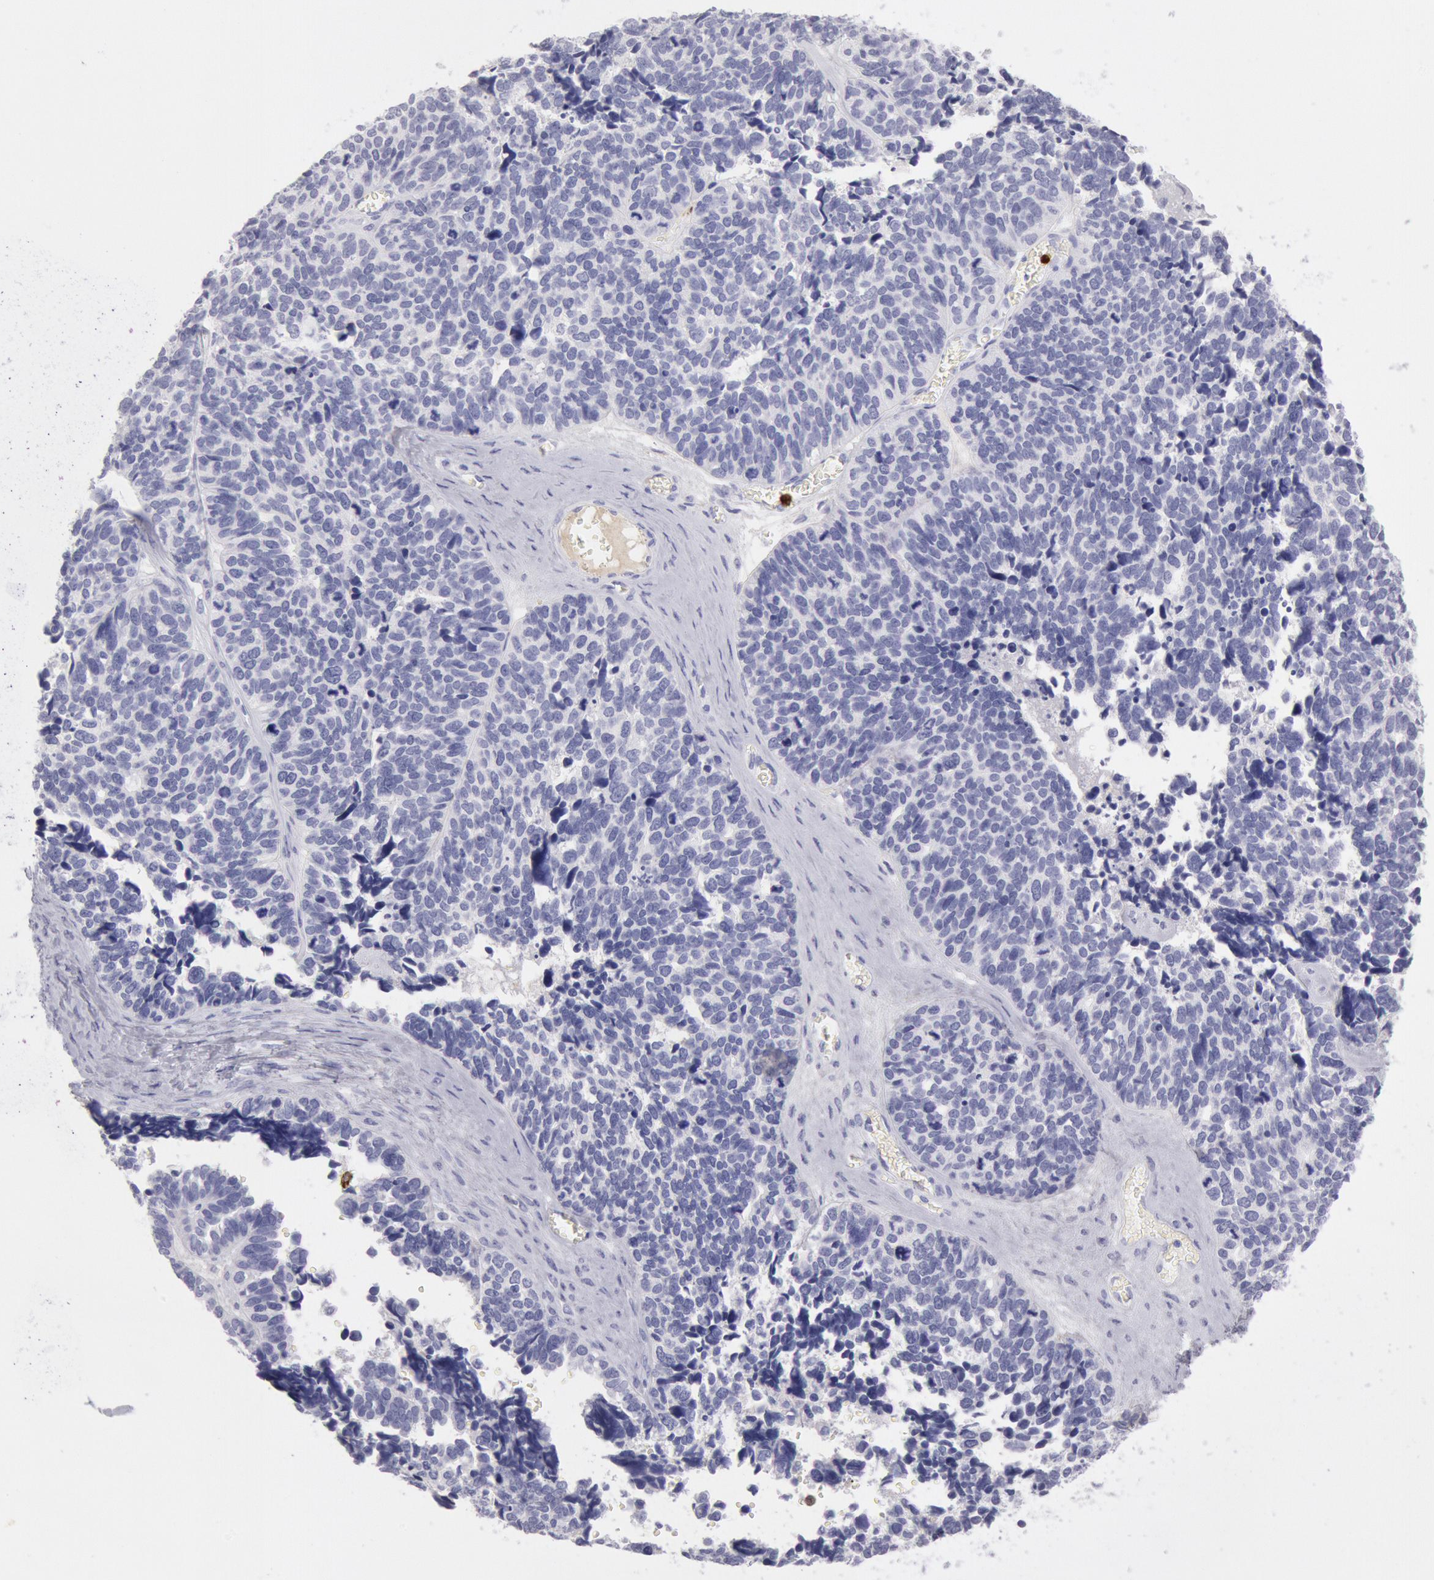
{"staining": {"intensity": "negative", "quantity": "none", "location": "none"}, "tissue": "ovarian cancer", "cell_type": "Tumor cells", "image_type": "cancer", "snomed": [{"axis": "morphology", "description": "Cystadenocarcinoma, serous, NOS"}, {"axis": "topography", "description": "Ovary"}], "caption": "A micrograph of human ovarian cancer is negative for staining in tumor cells. (Stains: DAB (3,3'-diaminobenzidine) immunohistochemistry (IHC) with hematoxylin counter stain, Microscopy: brightfield microscopy at high magnification).", "gene": "FCN1", "patient": {"sex": "female", "age": 77}}